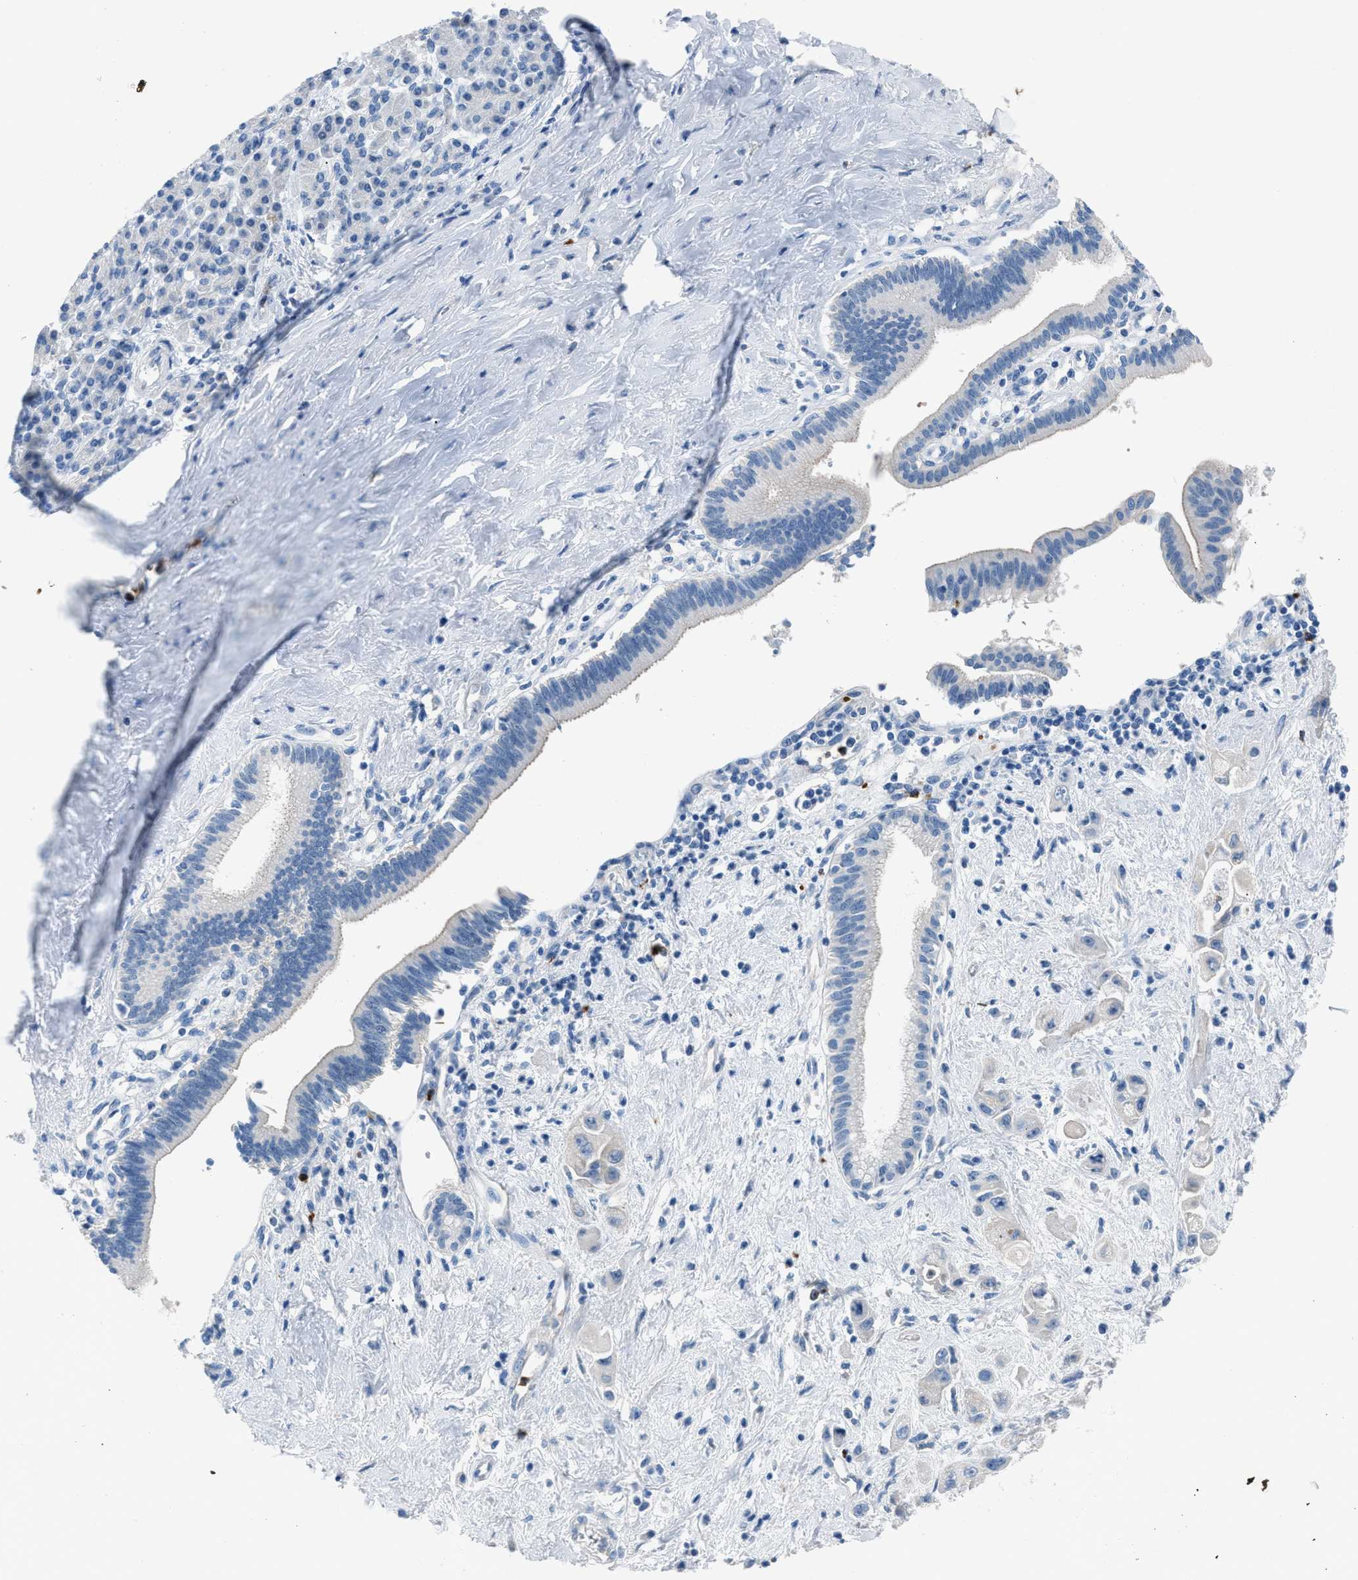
{"staining": {"intensity": "negative", "quantity": "none", "location": "none"}, "tissue": "pancreatic cancer", "cell_type": "Tumor cells", "image_type": "cancer", "snomed": [{"axis": "morphology", "description": "Adenocarcinoma, NOS"}, {"axis": "topography", "description": "Pancreas"}], "caption": "An image of adenocarcinoma (pancreatic) stained for a protein displays no brown staining in tumor cells. (Stains: DAB IHC with hematoxylin counter stain, Microscopy: brightfield microscopy at high magnification).", "gene": "CFAP77", "patient": {"sex": "female", "age": 66}}